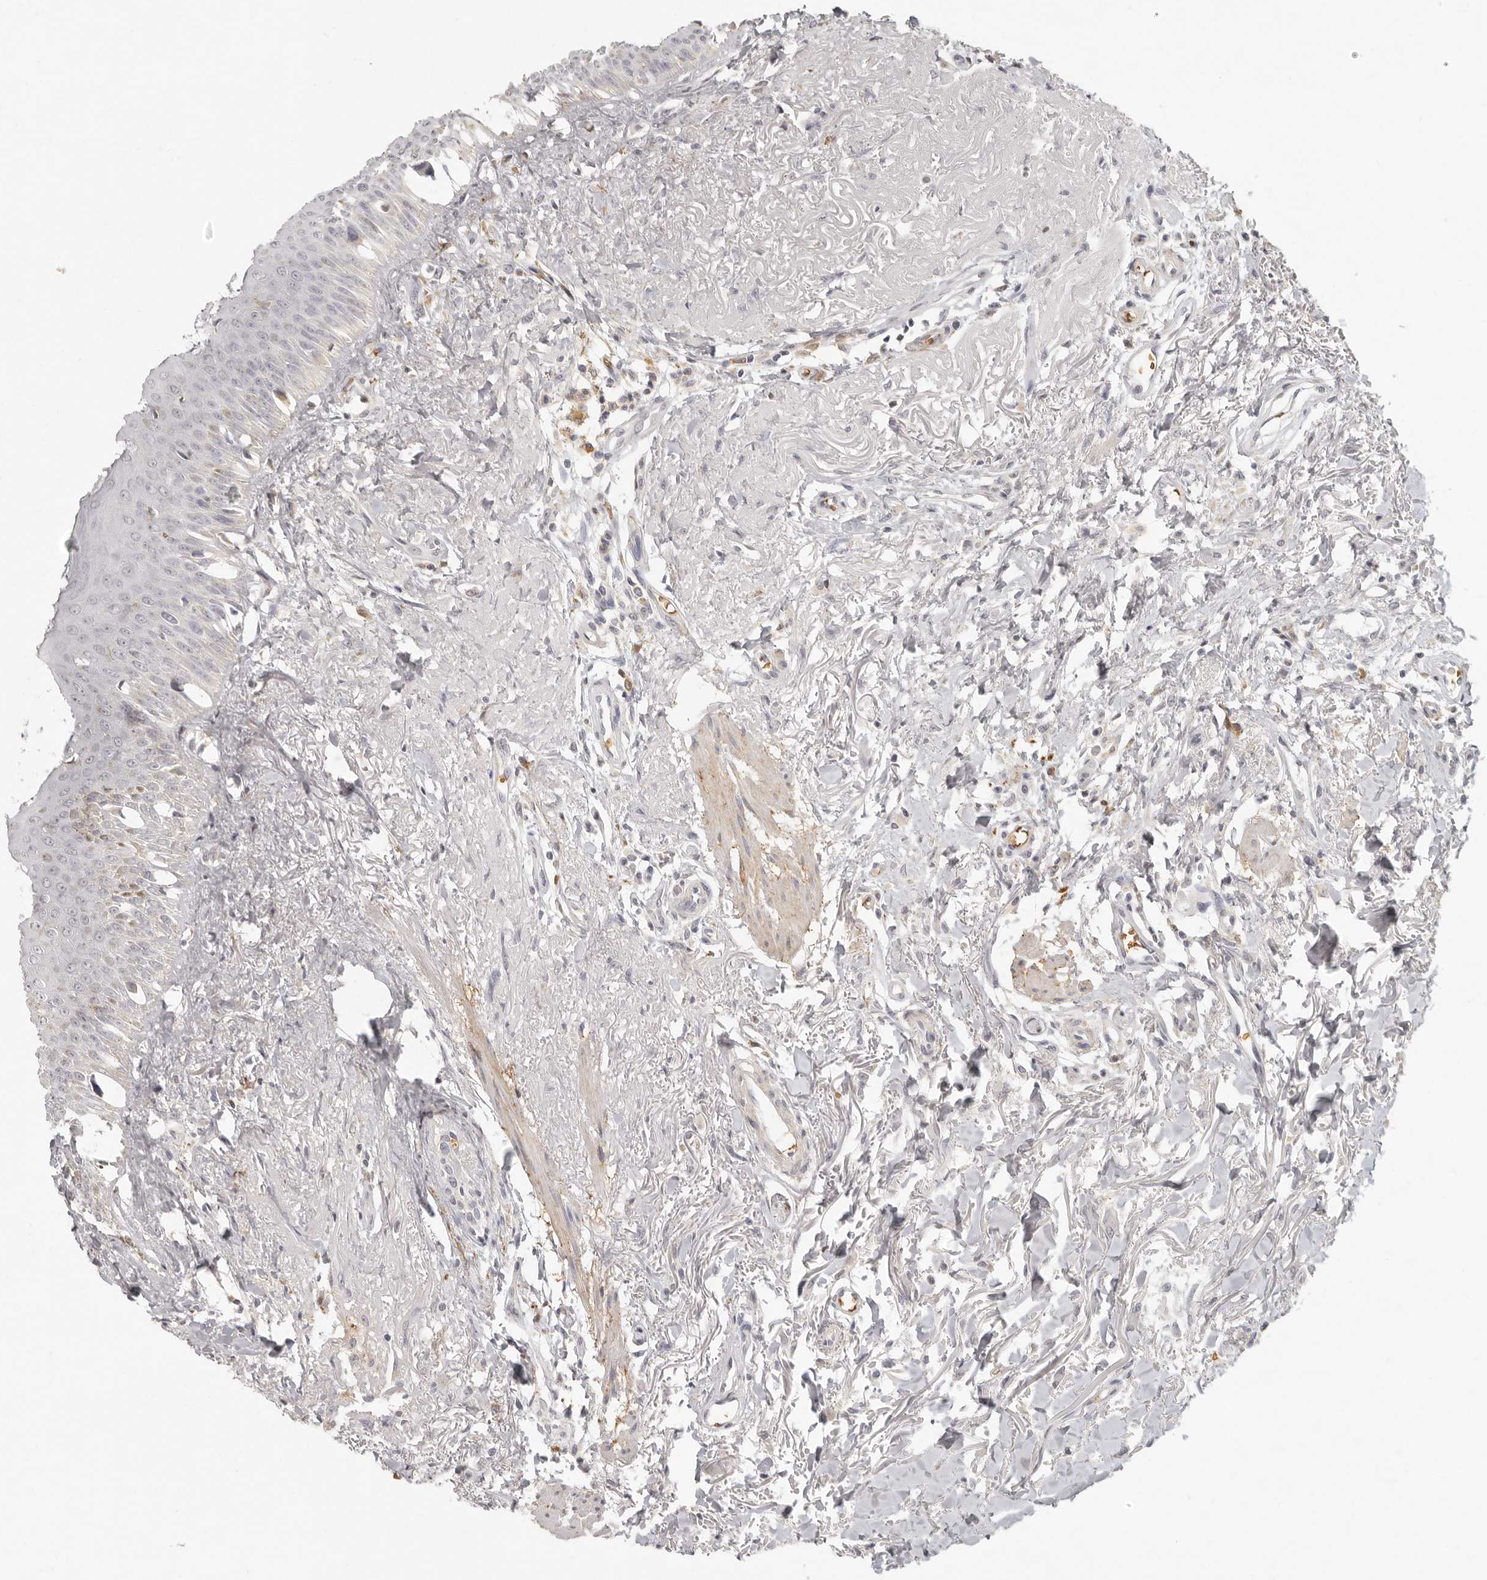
{"staining": {"intensity": "negative", "quantity": "none", "location": "none"}, "tissue": "oral mucosa", "cell_type": "Squamous epithelial cells", "image_type": "normal", "snomed": [{"axis": "morphology", "description": "Normal tissue, NOS"}, {"axis": "topography", "description": "Oral tissue"}], "caption": "This is an immunohistochemistry (IHC) micrograph of benign oral mucosa. There is no positivity in squamous epithelial cells.", "gene": "NIBAN1", "patient": {"sex": "female", "age": 70}}